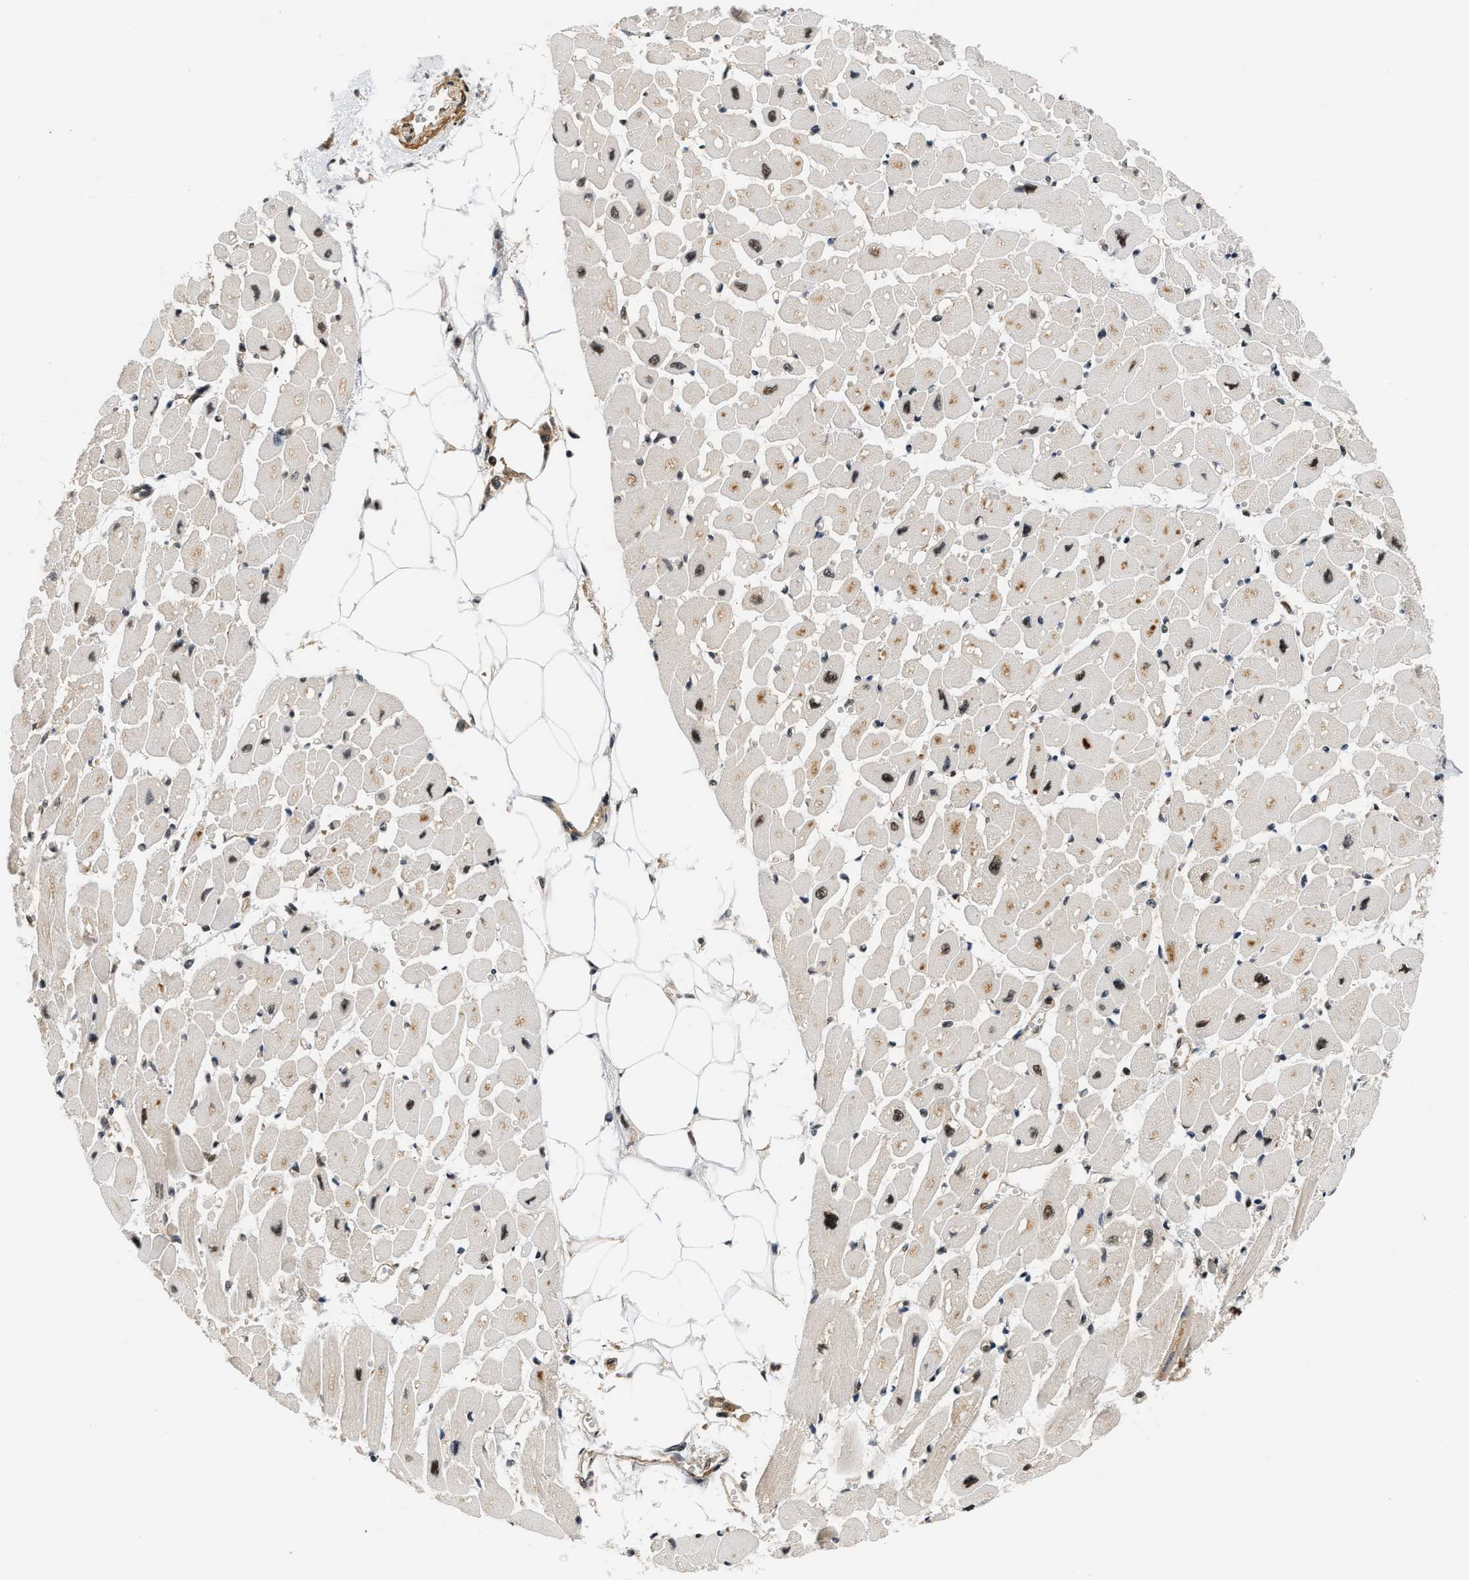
{"staining": {"intensity": "moderate", "quantity": "<25%", "location": "cytoplasmic/membranous,nuclear"}, "tissue": "heart muscle", "cell_type": "Cardiomyocytes", "image_type": "normal", "snomed": [{"axis": "morphology", "description": "Normal tissue, NOS"}, {"axis": "topography", "description": "Heart"}], "caption": "The micrograph demonstrates immunohistochemical staining of unremarkable heart muscle. There is moderate cytoplasmic/membranous,nuclear expression is identified in approximately <25% of cardiomyocytes.", "gene": "LARP6", "patient": {"sex": "female", "age": 54}}